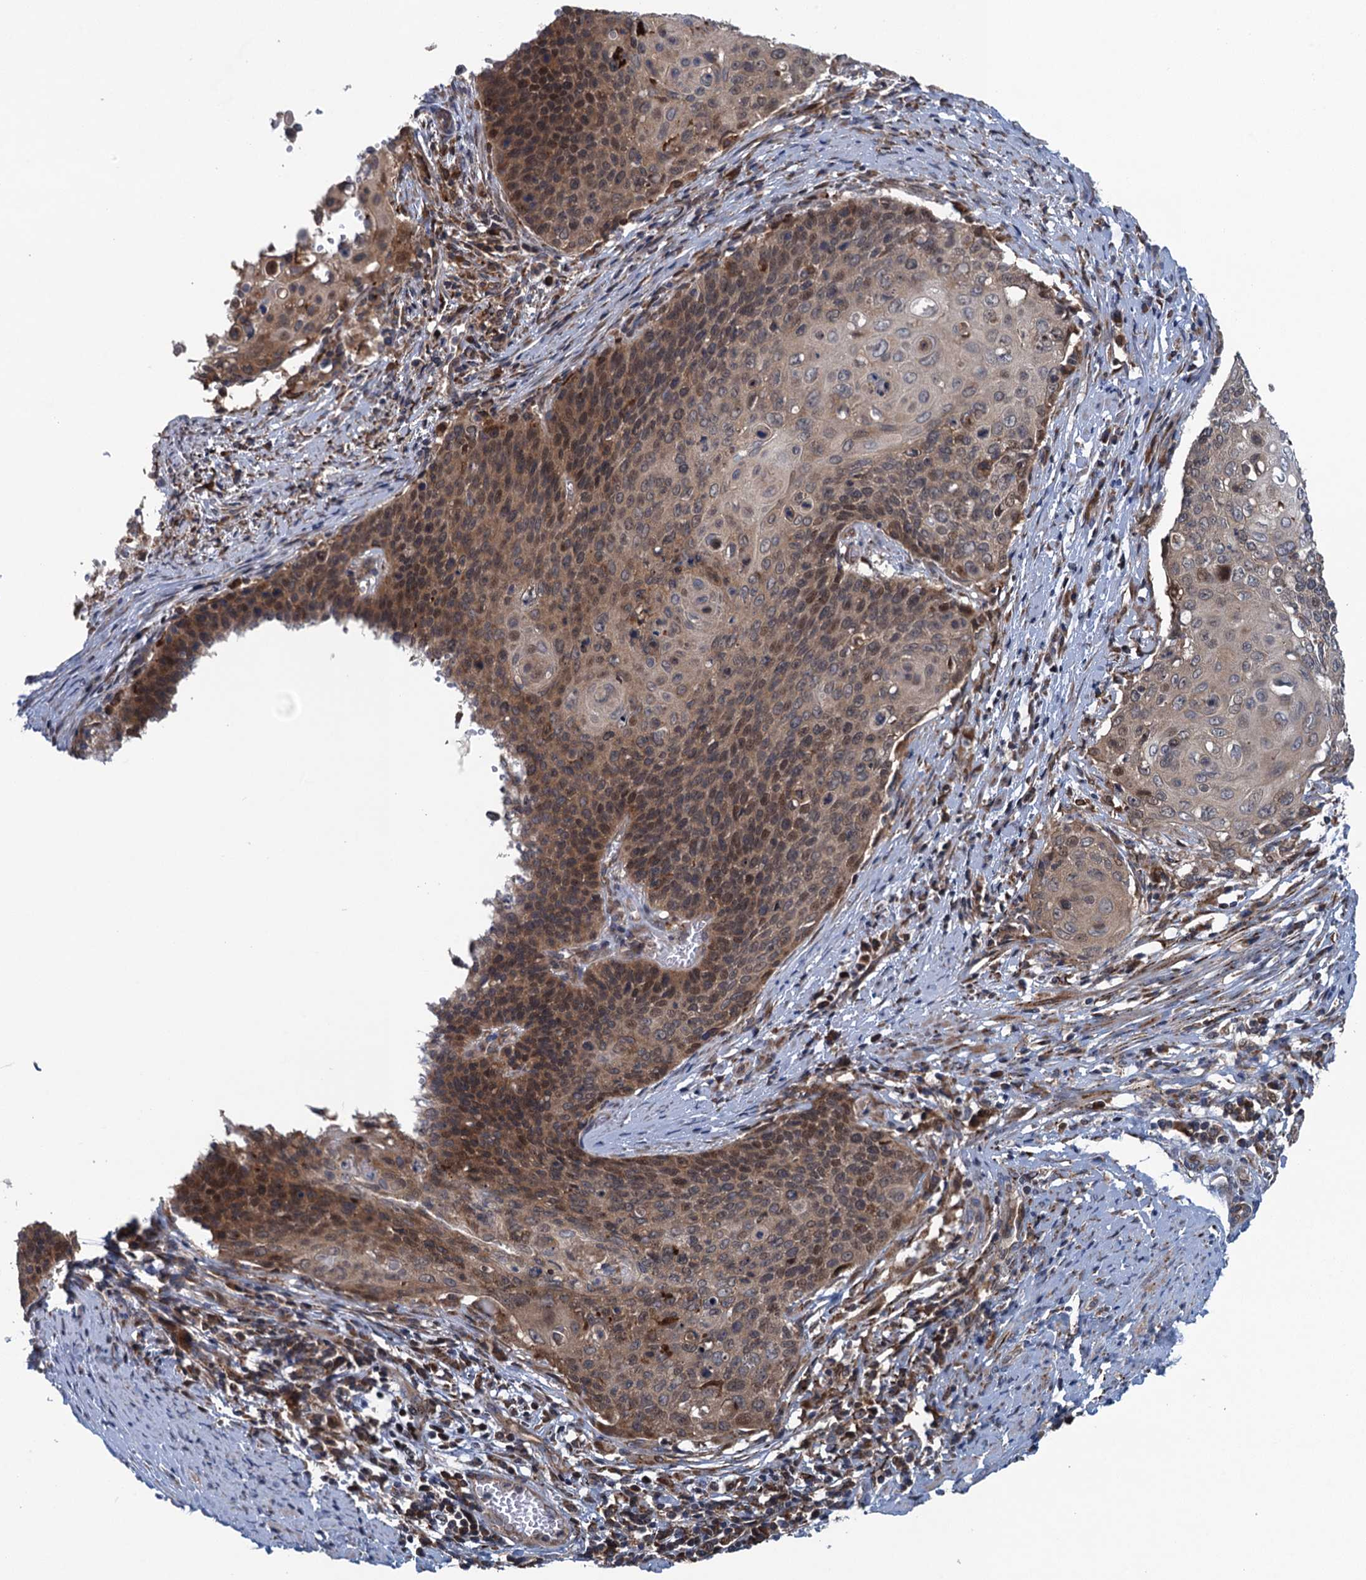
{"staining": {"intensity": "moderate", "quantity": ">75%", "location": "cytoplasmic/membranous,nuclear"}, "tissue": "cervical cancer", "cell_type": "Tumor cells", "image_type": "cancer", "snomed": [{"axis": "morphology", "description": "Squamous cell carcinoma, NOS"}, {"axis": "topography", "description": "Cervix"}], "caption": "Immunohistochemical staining of squamous cell carcinoma (cervical) reveals moderate cytoplasmic/membranous and nuclear protein staining in approximately >75% of tumor cells.", "gene": "CNTN5", "patient": {"sex": "female", "age": 39}}